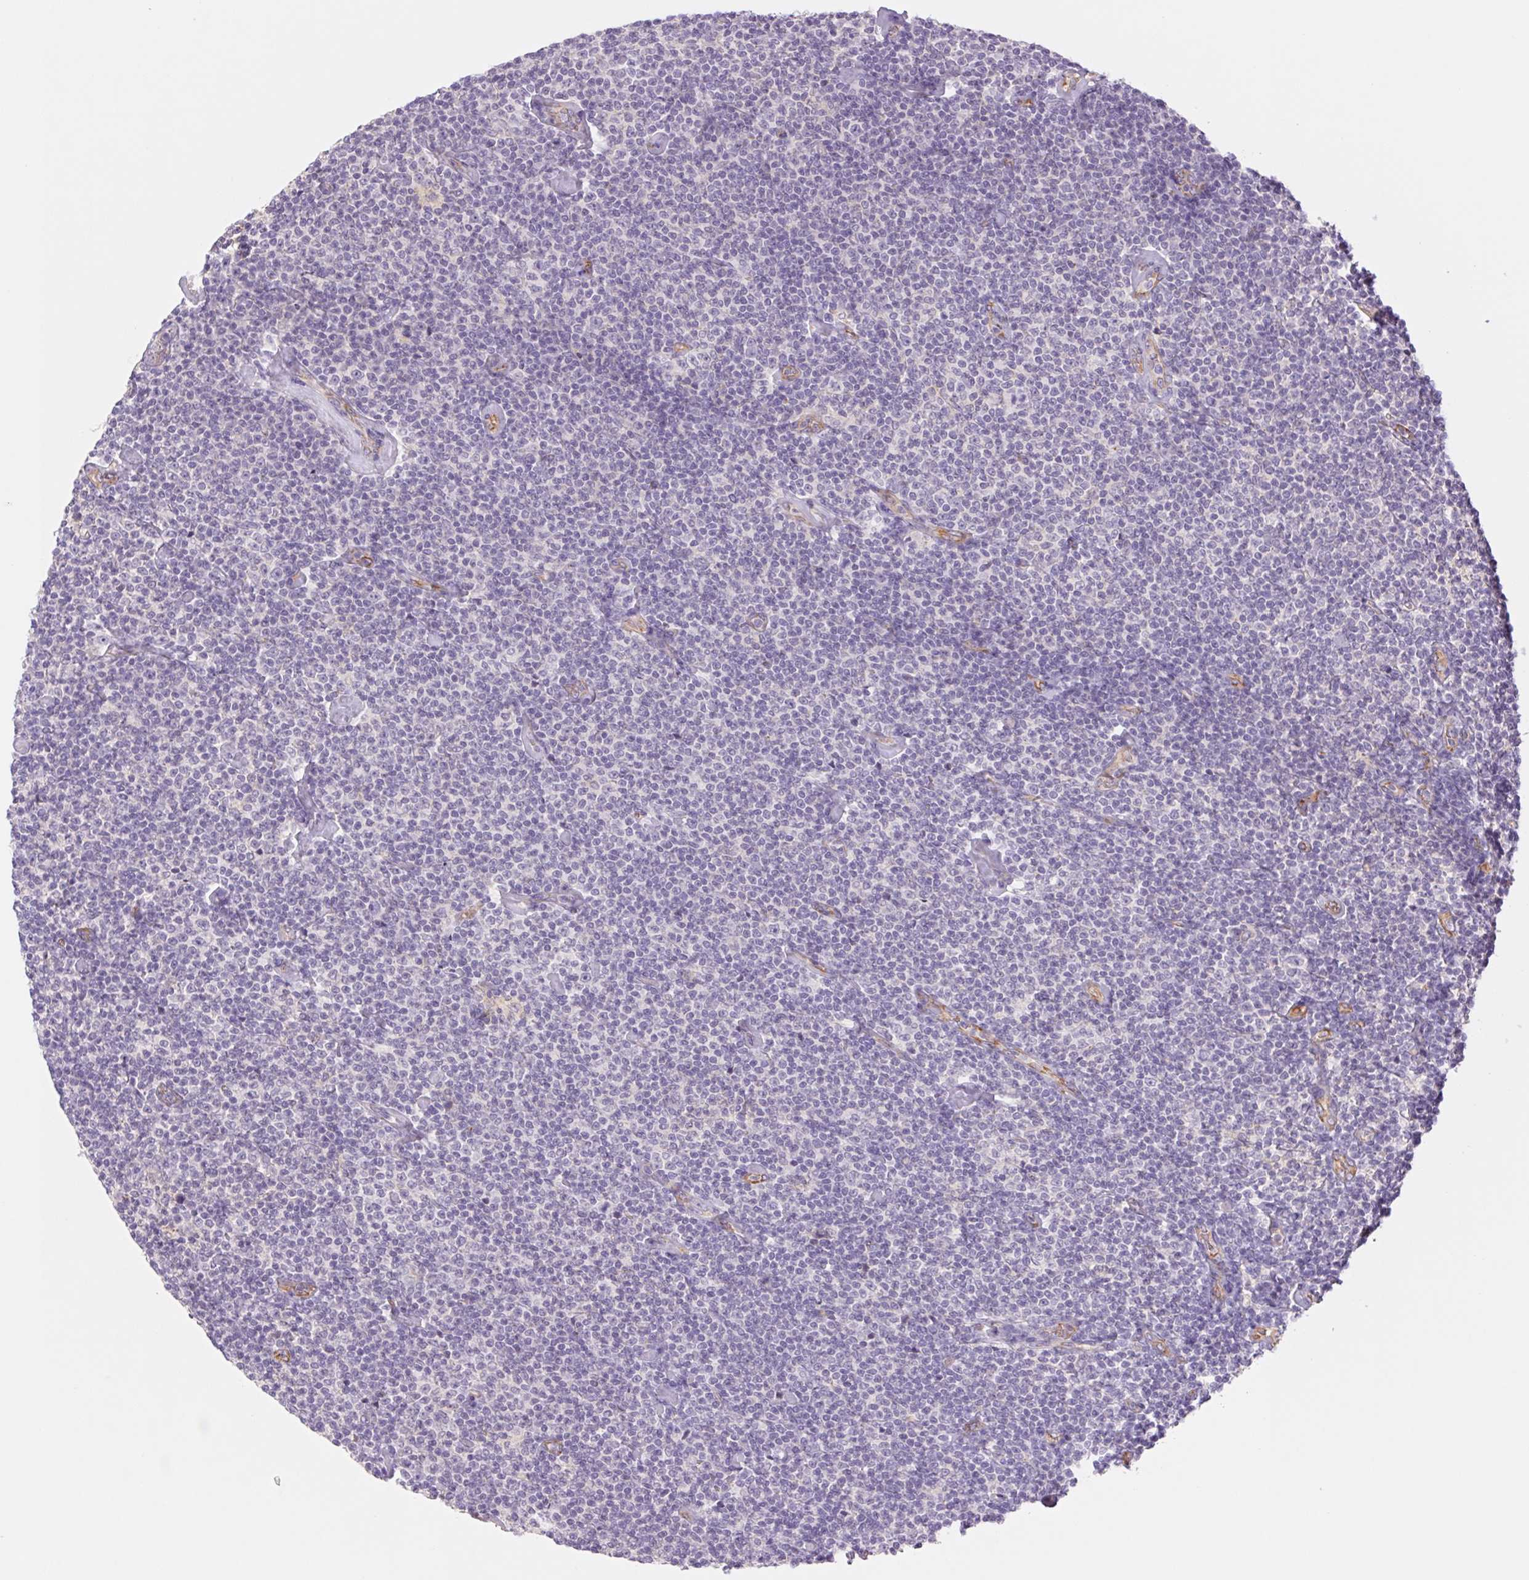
{"staining": {"intensity": "negative", "quantity": "none", "location": "none"}, "tissue": "lymphoma", "cell_type": "Tumor cells", "image_type": "cancer", "snomed": [{"axis": "morphology", "description": "Malignant lymphoma, non-Hodgkin's type, Low grade"}, {"axis": "topography", "description": "Lymph node"}], "caption": "IHC image of lymphoma stained for a protein (brown), which demonstrates no staining in tumor cells. (Brightfield microscopy of DAB immunohistochemistry at high magnification).", "gene": "IGFL3", "patient": {"sex": "male", "age": 81}}